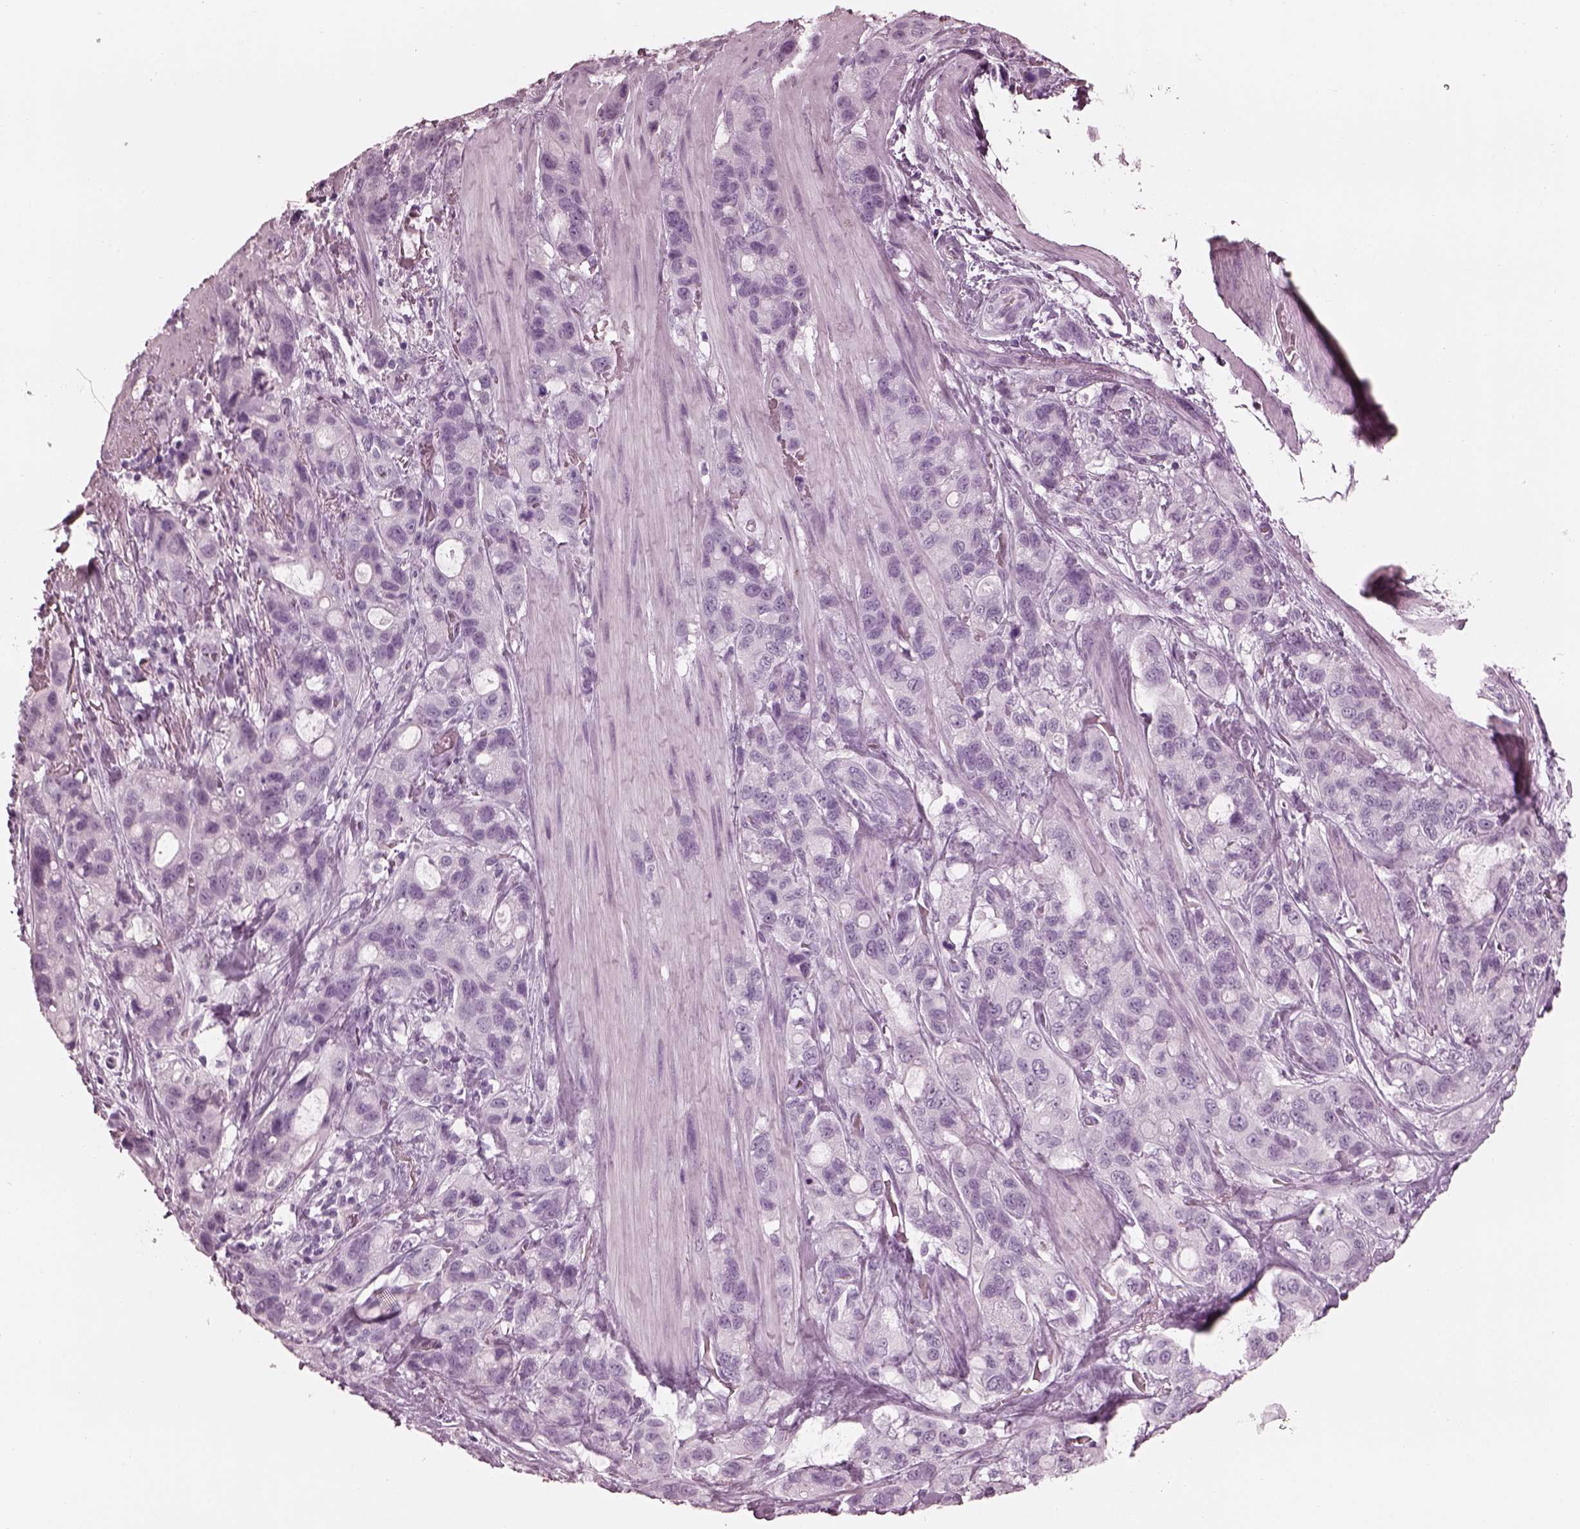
{"staining": {"intensity": "negative", "quantity": "none", "location": "none"}, "tissue": "stomach cancer", "cell_type": "Tumor cells", "image_type": "cancer", "snomed": [{"axis": "morphology", "description": "Adenocarcinoma, NOS"}, {"axis": "topography", "description": "Stomach"}], "caption": "Tumor cells are negative for protein expression in human stomach cancer (adenocarcinoma).", "gene": "FABP9", "patient": {"sex": "male", "age": 63}}